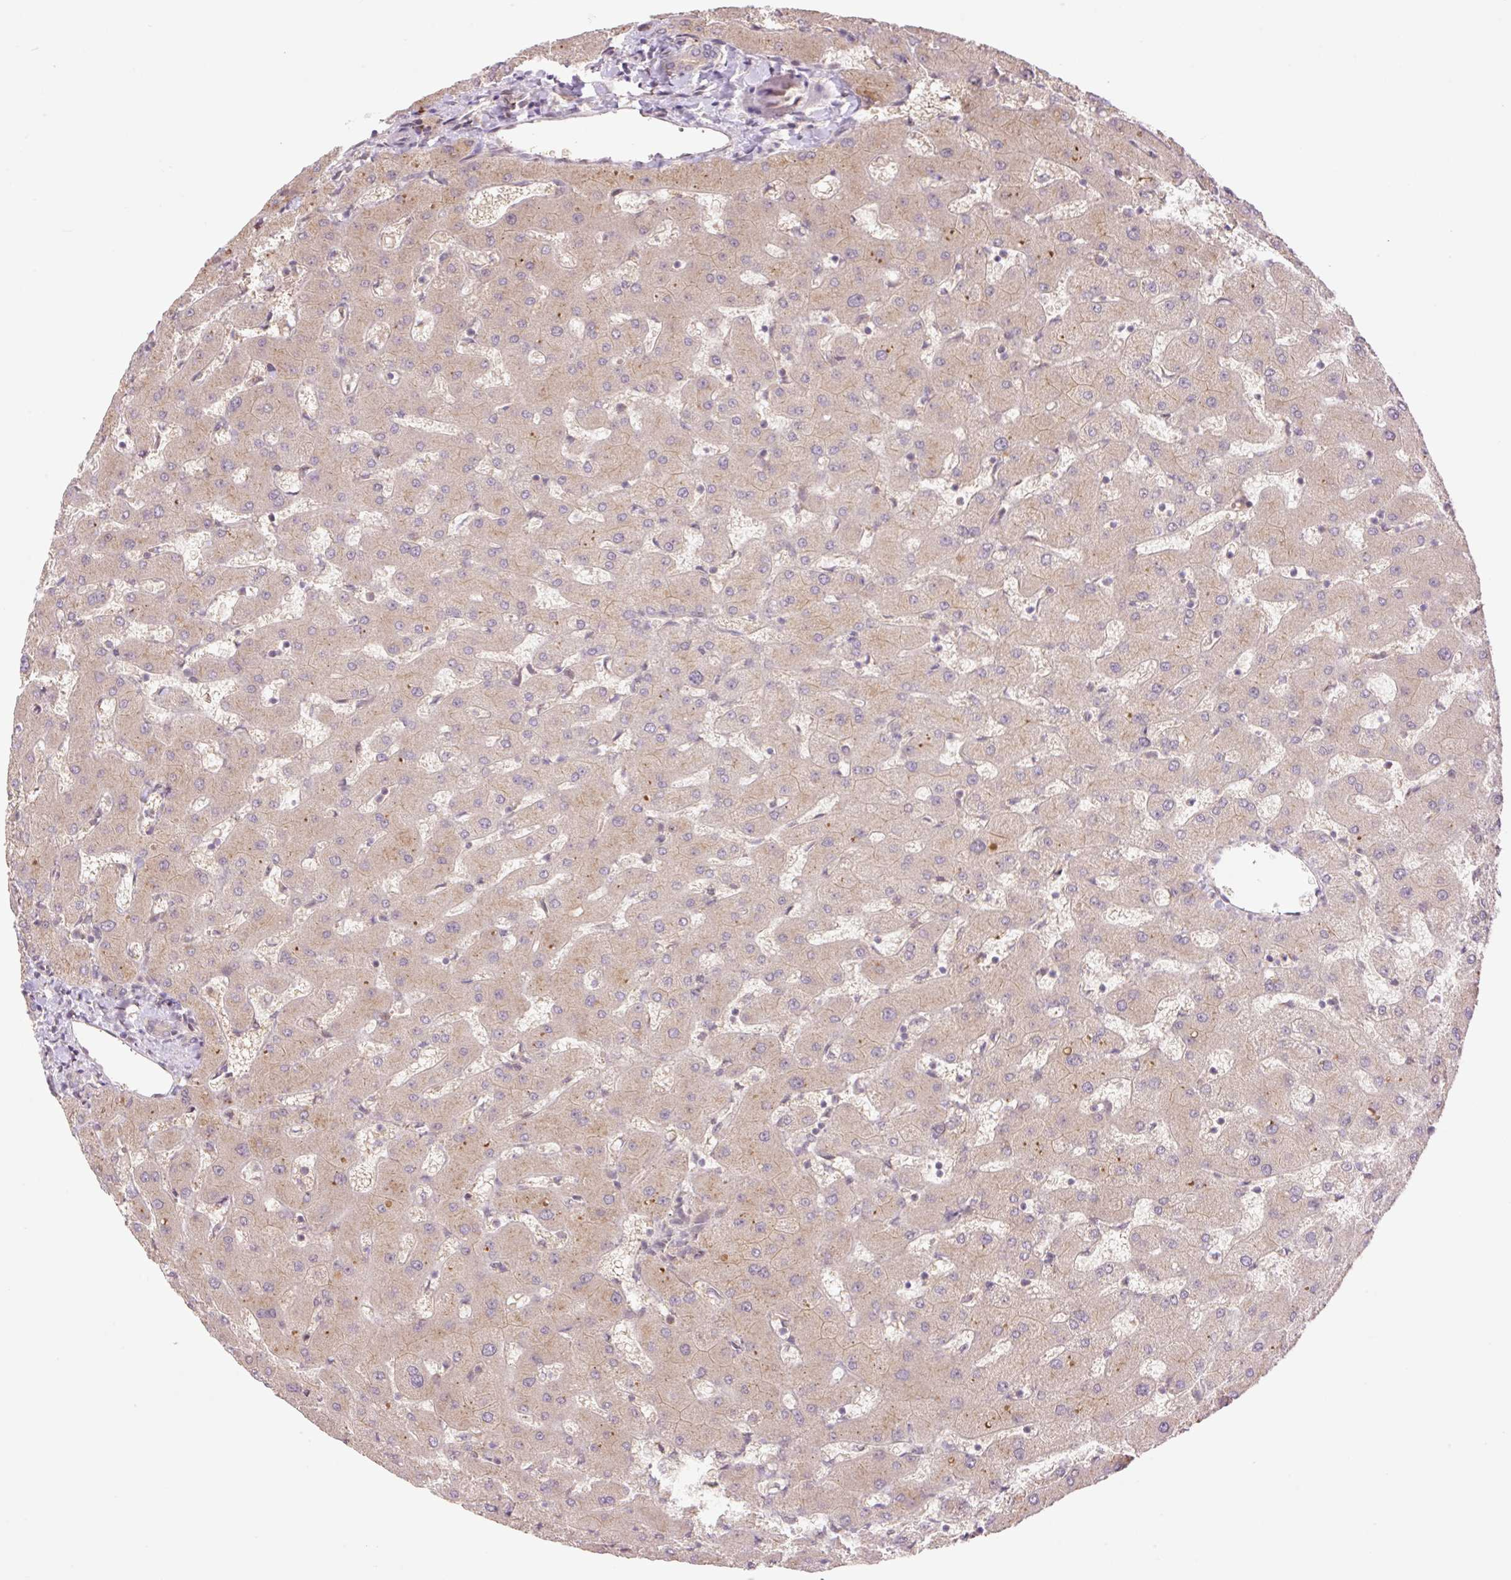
{"staining": {"intensity": "weak", "quantity": "<25%", "location": "cytoplasmic/membranous"}, "tissue": "liver", "cell_type": "Cholangiocytes", "image_type": "normal", "snomed": [{"axis": "morphology", "description": "Normal tissue, NOS"}, {"axis": "topography", "description": "Liver"}], "caption": "This is an immunohistochemistry micrograph of benign liver. There is no staining in cholangiocytes.", "gene": "VPS25", "patient": {"sex": "female", "age": 63}}